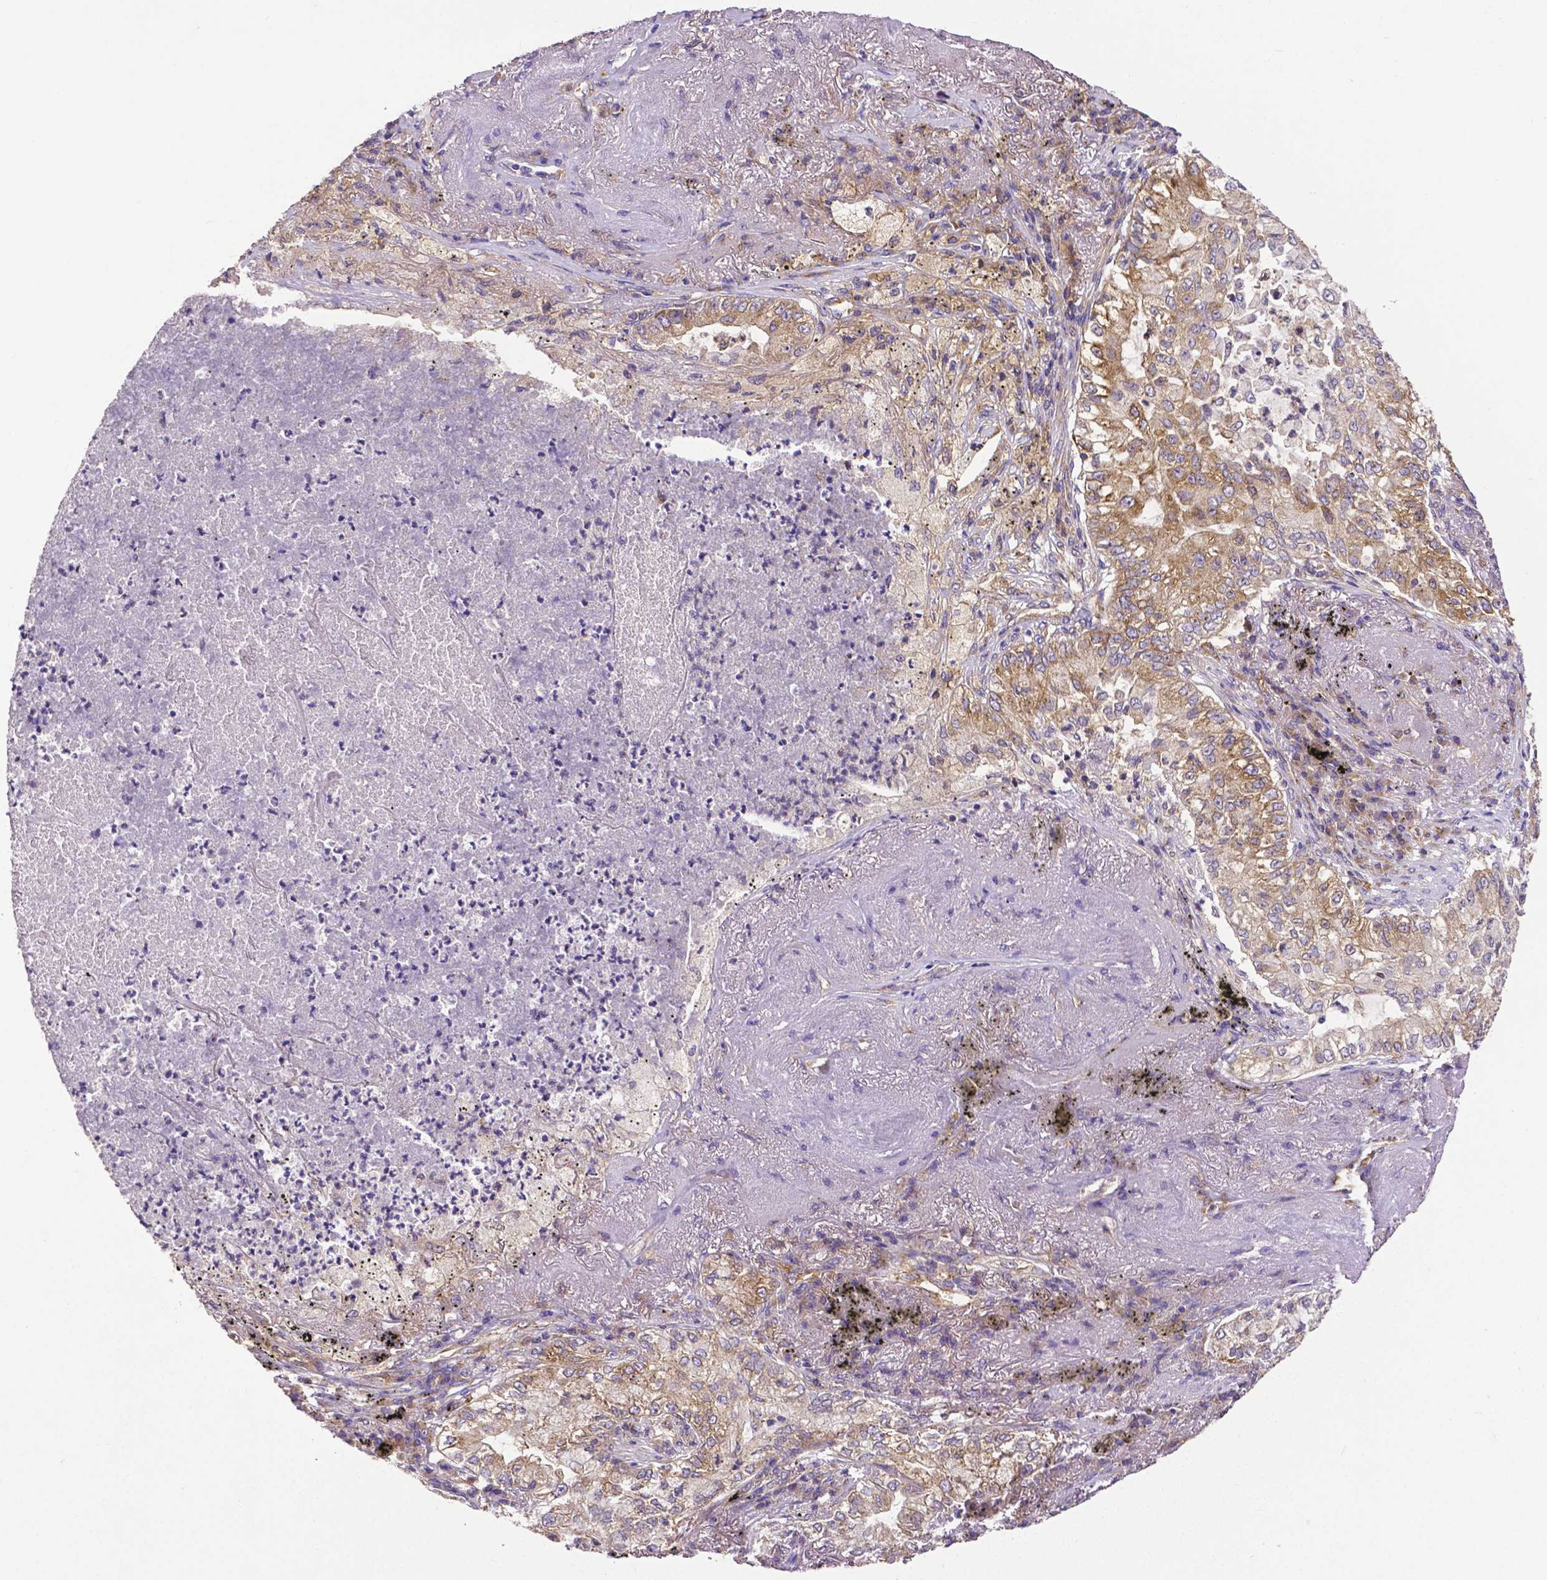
{"staining": {"intensity": "moderate", "quantity": ">75%", "location": "cytoplasmic/membranous"}, "tissue": "lung cancer", "cell_type": "Tumor cells", "image_type": "cancer", "snomed": [{"axis": "morphology", "description": "Adenocarcinoma, NOS"}, {"axis": "topography", "description": "Lung"}], "caption": "Immunohistochemical staining of human lung adenocarcinoma demonstrates medium levels of moderate cytoplasmic/membranous protein staining in approximately >75% of tumor cells.", "gene": "DICER1", "patient": {"sex": "female", "age": 73}}